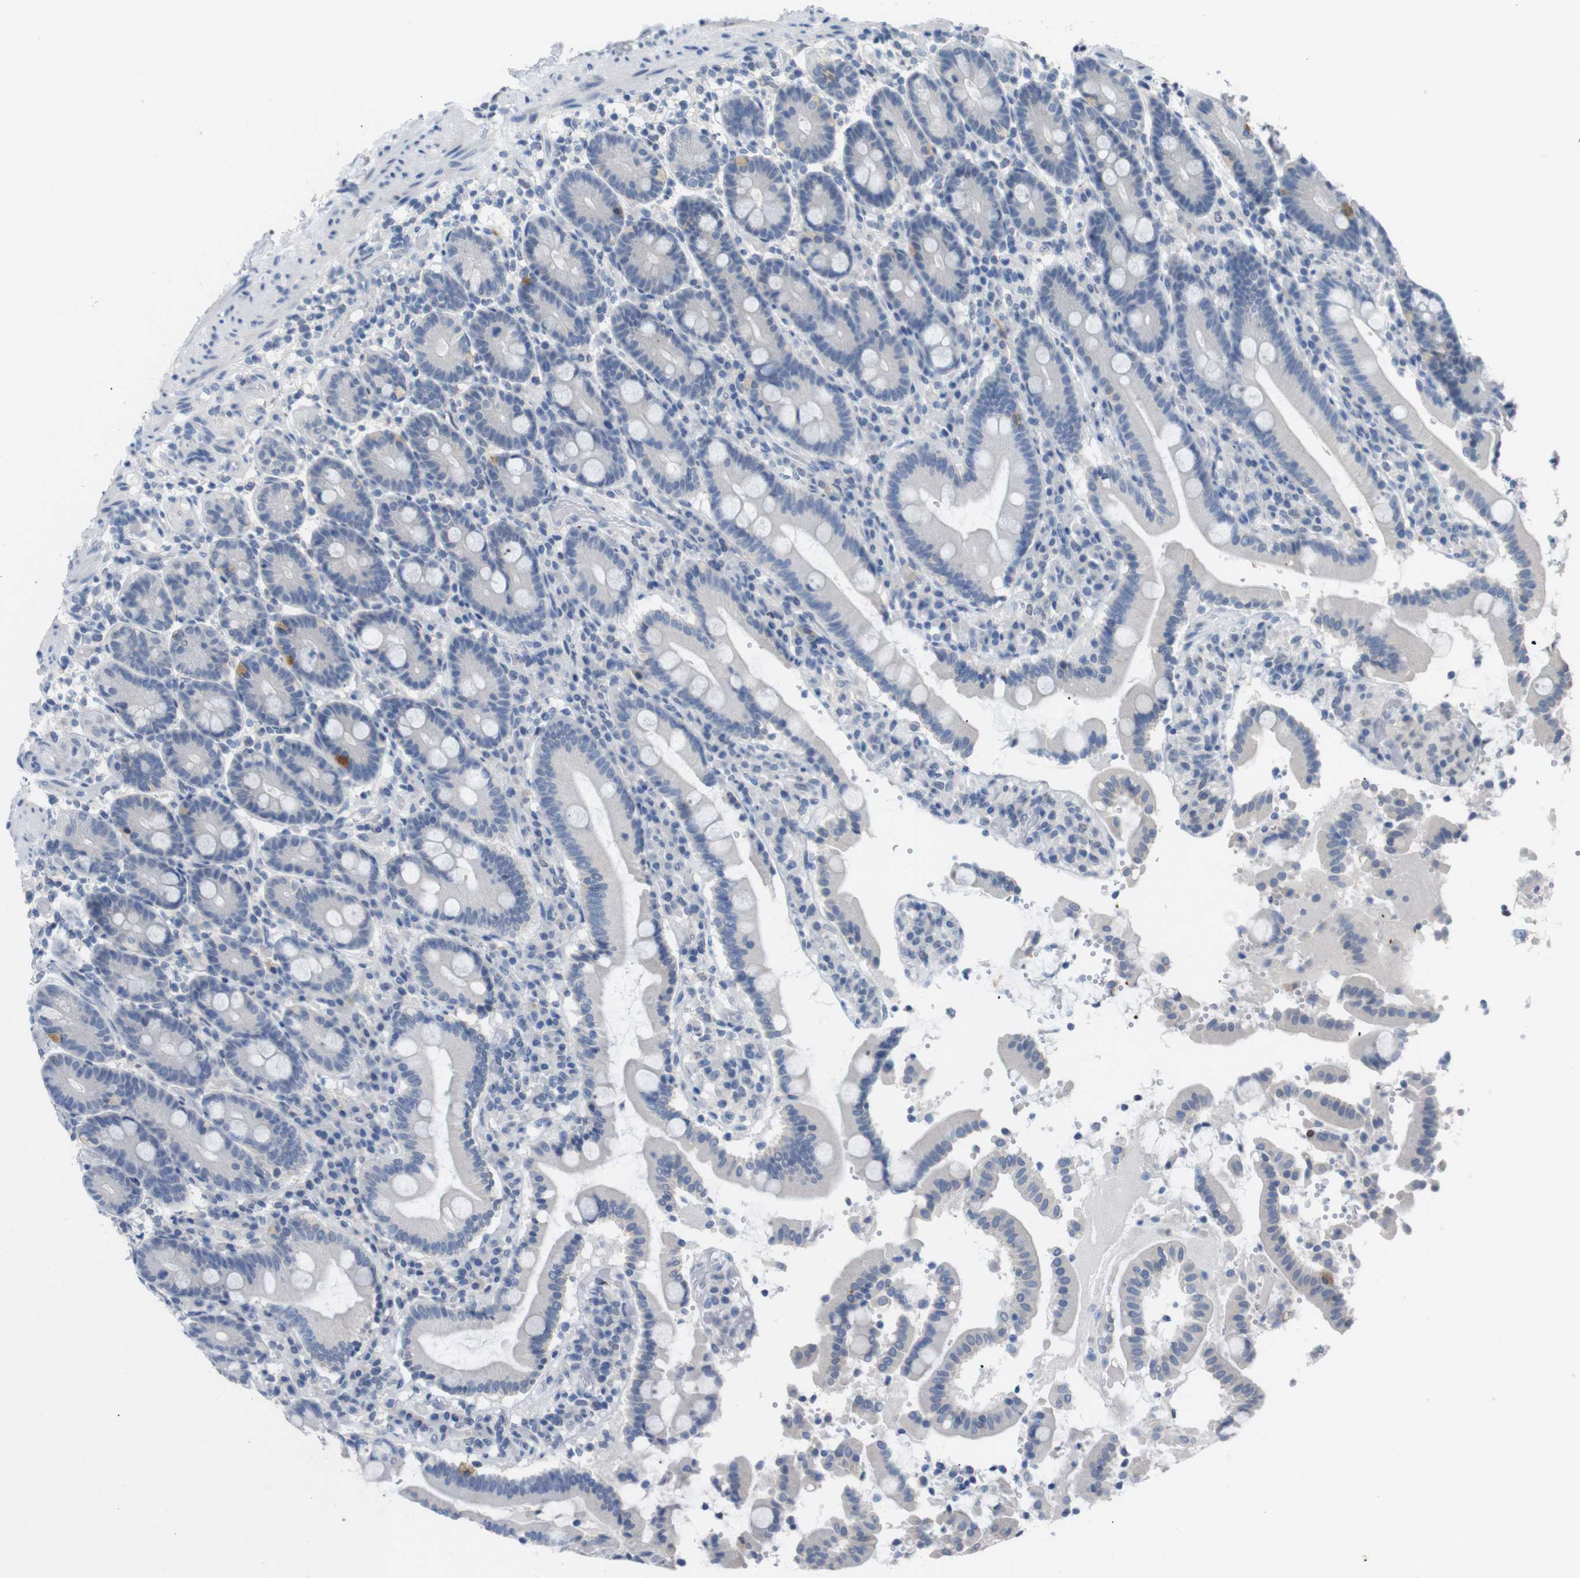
{"staining": {"intensity": "negative", "quantity": "none", "location": "none"}, "tissue": "duodenum", "cell_type": "Glandular cells", "image_type": "normal", "snomed": [{"axis": "morphology", "description": "Normal tissue, NOS"}, {"axis": "topography", "description": "Small intestine, NOS"}], "caption": "A high-resolution histopathology image shows immunohistochemistry staining of normal duodenum, which exhibits no significant expression in glandular cells.", "gene": "CHRM5", "patient": {"sex": "female", "age": 71}}